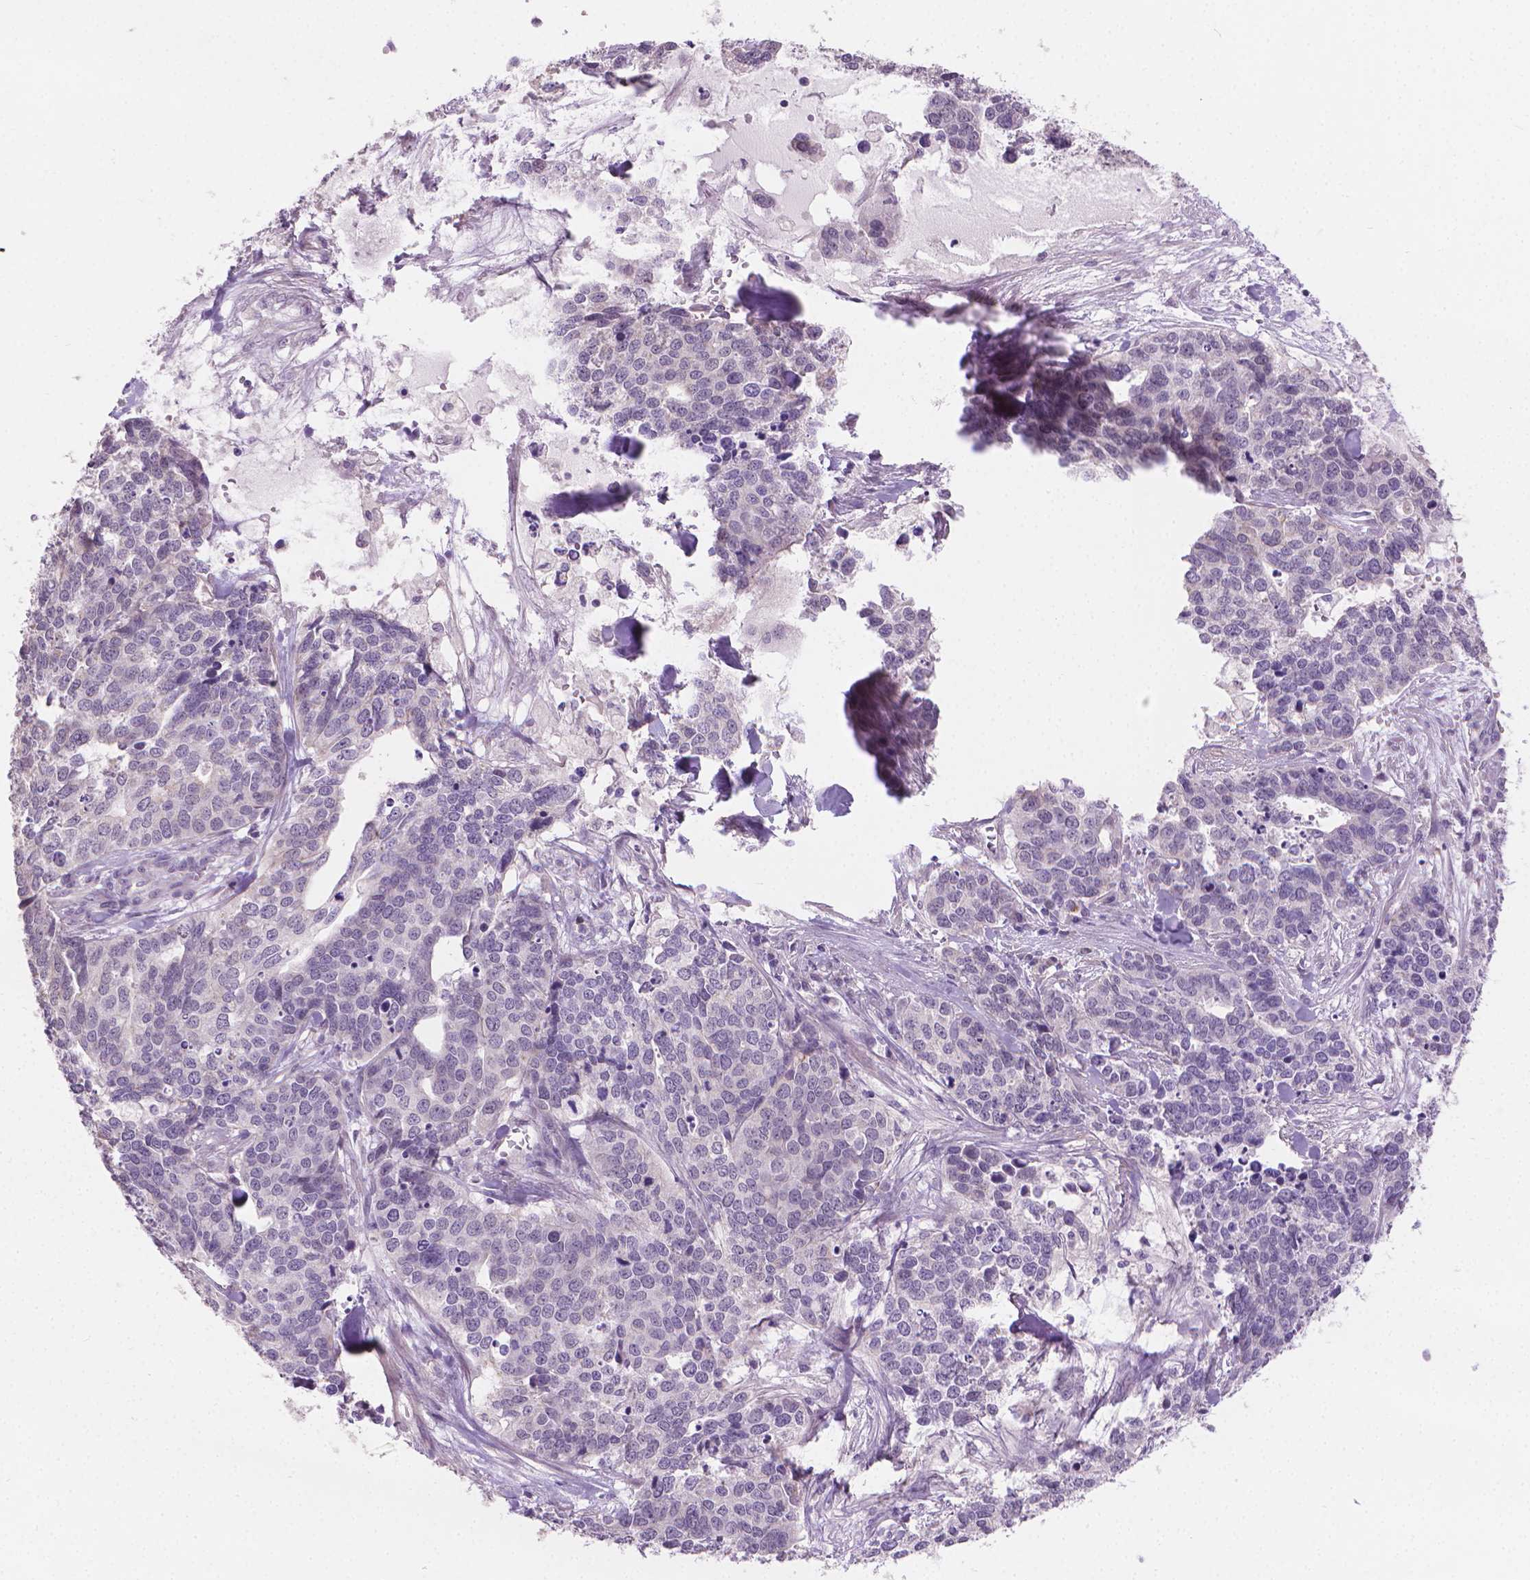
{"staining": {"intensity": "negative", "quantity": "none", "location": "none"}, "tissue": "ovarian cancer", "cell_type": "Tumor cells", "image_type": "cancer", "snomed": [{"axis": "morphology", "description": "Carcinoma, endometroid"}, {"axis": "topography", "description": "Ovary"}], "caption": "Immunohistochemistry (IHC) photomicrograph of ovarian endometroid carcinoma stained for a protein (brown), which exhibits no expression in tumor cells.", "gene": "GSDMA", "patient": {"sex": "female", "age": 65}}